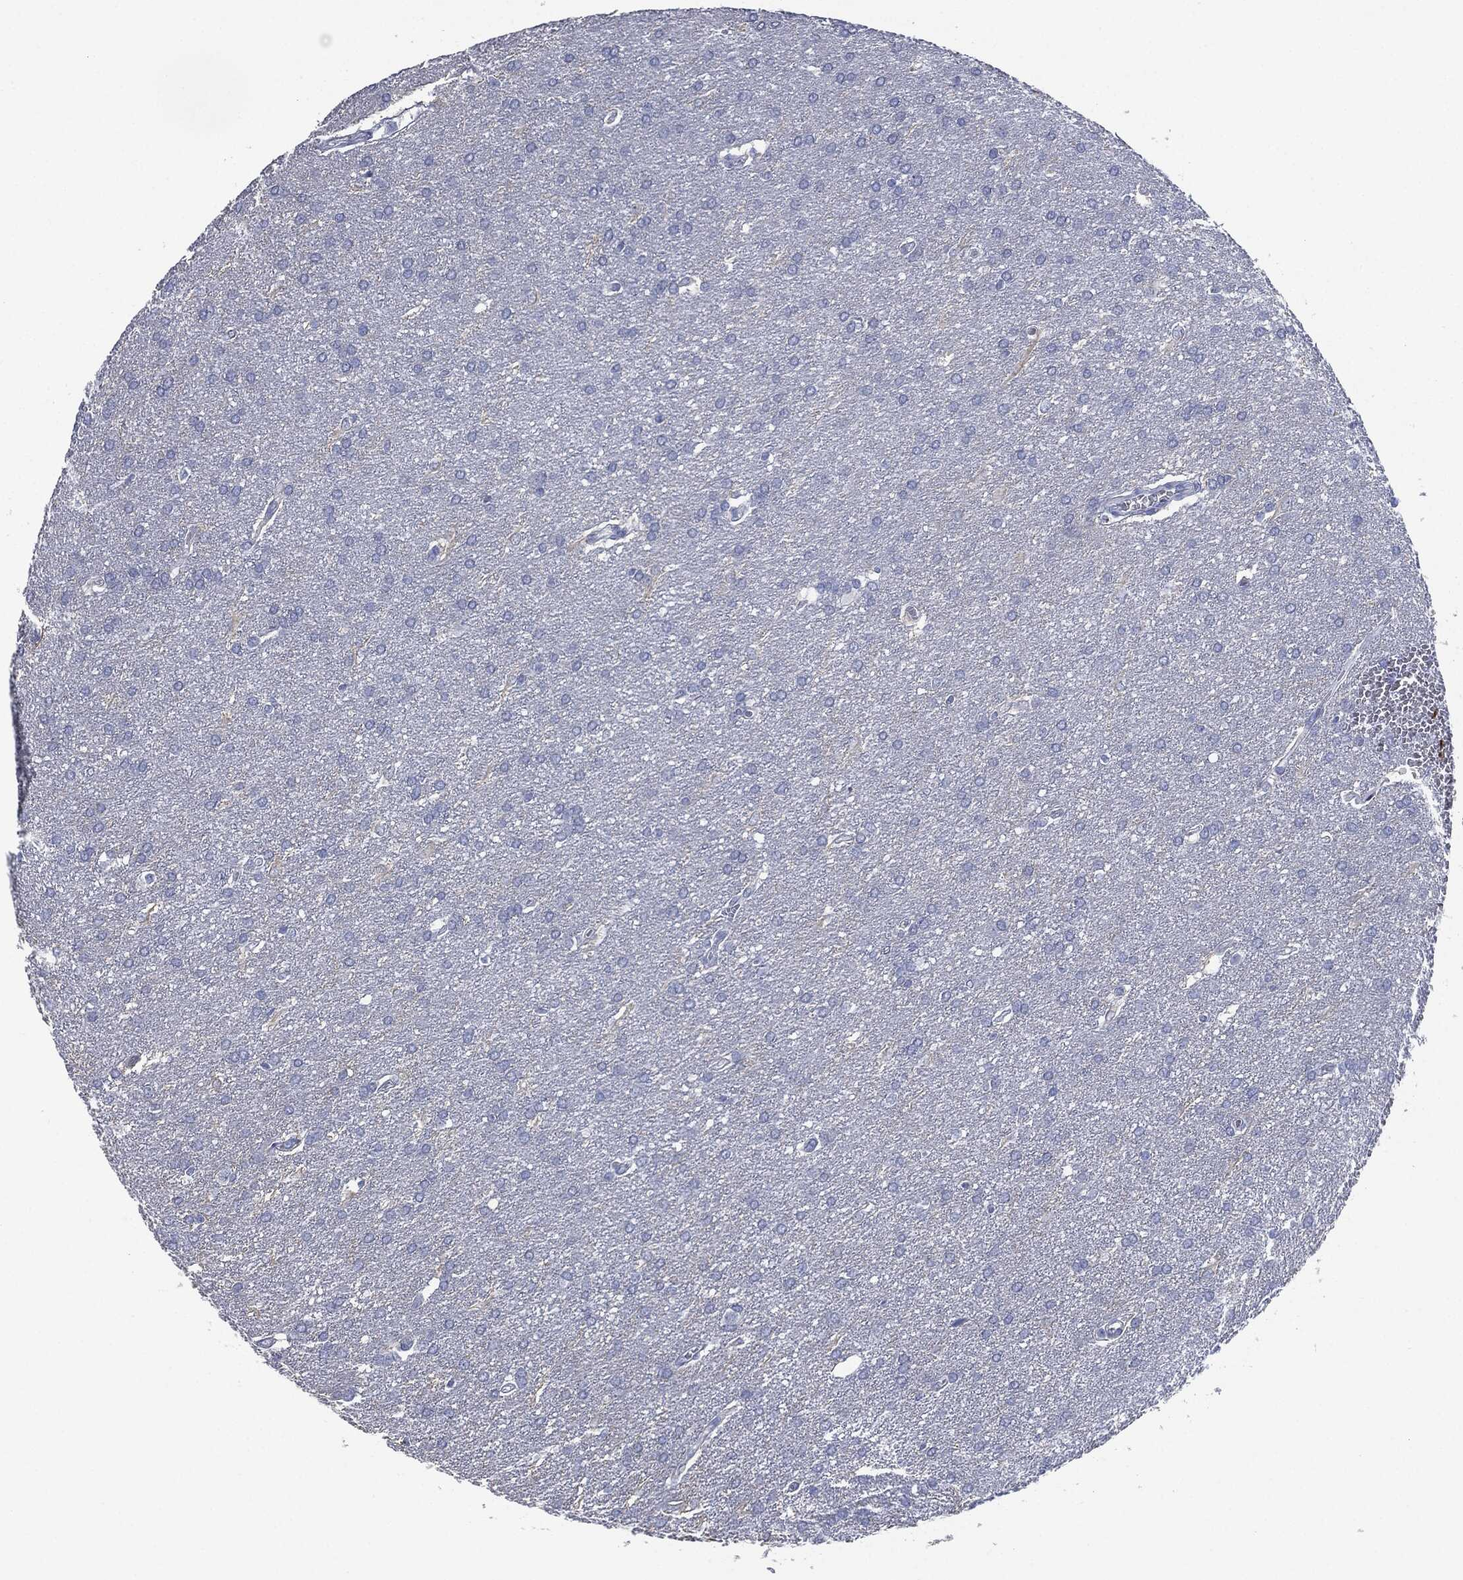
{"staining": {"intensity": "negative", "quantity": "none", "location": "none"}, "tissue": "glioma", "cell_type": "Tumor cells", "image_type": "cancer", "snomed": [{"axis": "morphology", "description": "Glioma, malignant, Low grade"}, {"axis": "topography", "description": "Brain"}], "caption": "Glioma was stained to show a protein in brown. There is no significant positivity in tumor cells.", "gene": "CEACAM8", "patient": {"sex": "female", "age": 32}}